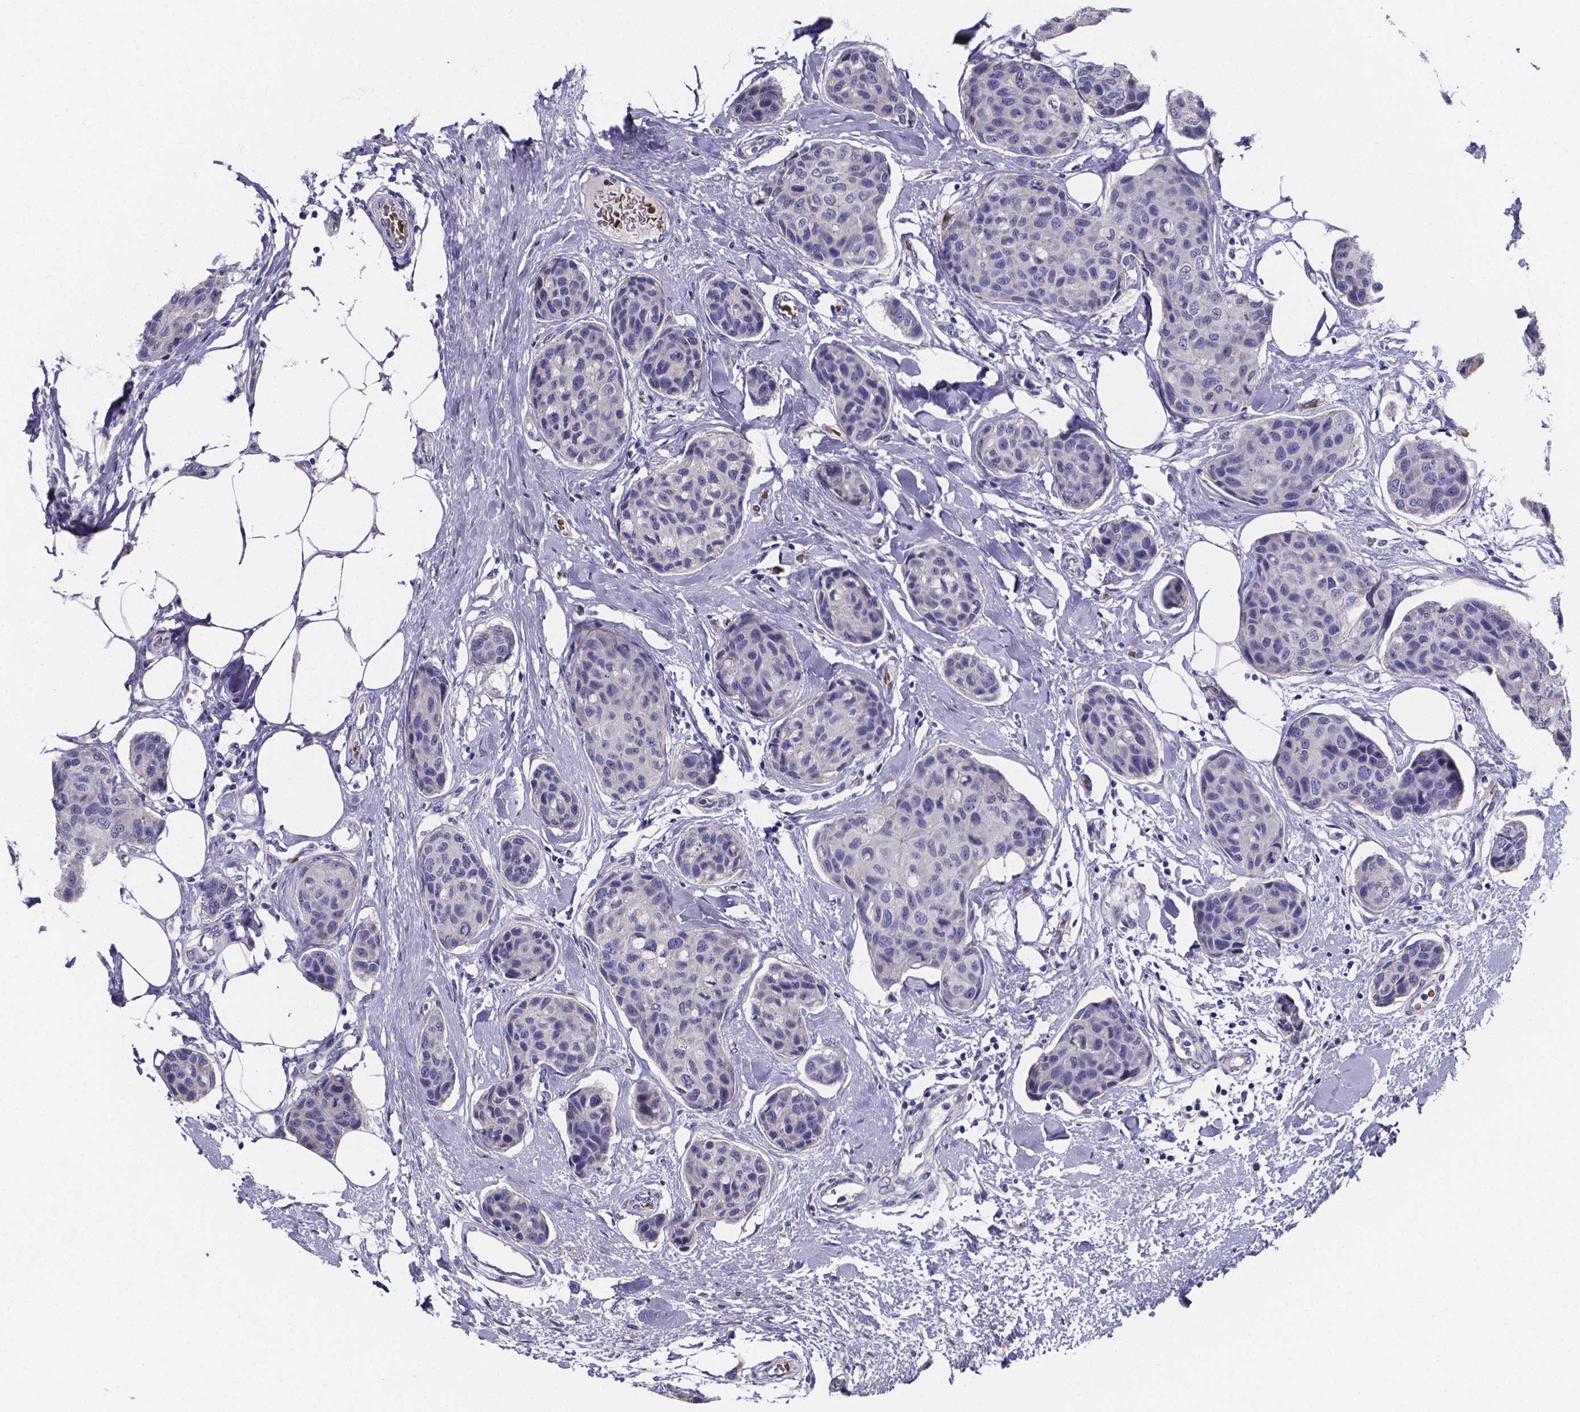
{"staining": {"intensity": "negative", "quantity": "none", "location": "none"}, "tissue": "breast cancer", "cell_type": "Tumor cells", "image_type": "cancer", "snomed": [{"axis": "morphology", "description": "Duct carcinoma"}, {"axis": "topography", "description": "Breast"}], "caption": "Immunohistochemistry (IHC) micrograph of neoplastic tissue: breast cancer stained with DAB (3,3'-diaminobenzidine) displays no significant protein expression in tumor cells. (Stains: DAB IHC with hematoxylin counter stain, Microscopy: brightfield microscopy at high magnification).", "gene": "GABRA3", "patient": {"sex": "female", "age": 80}}